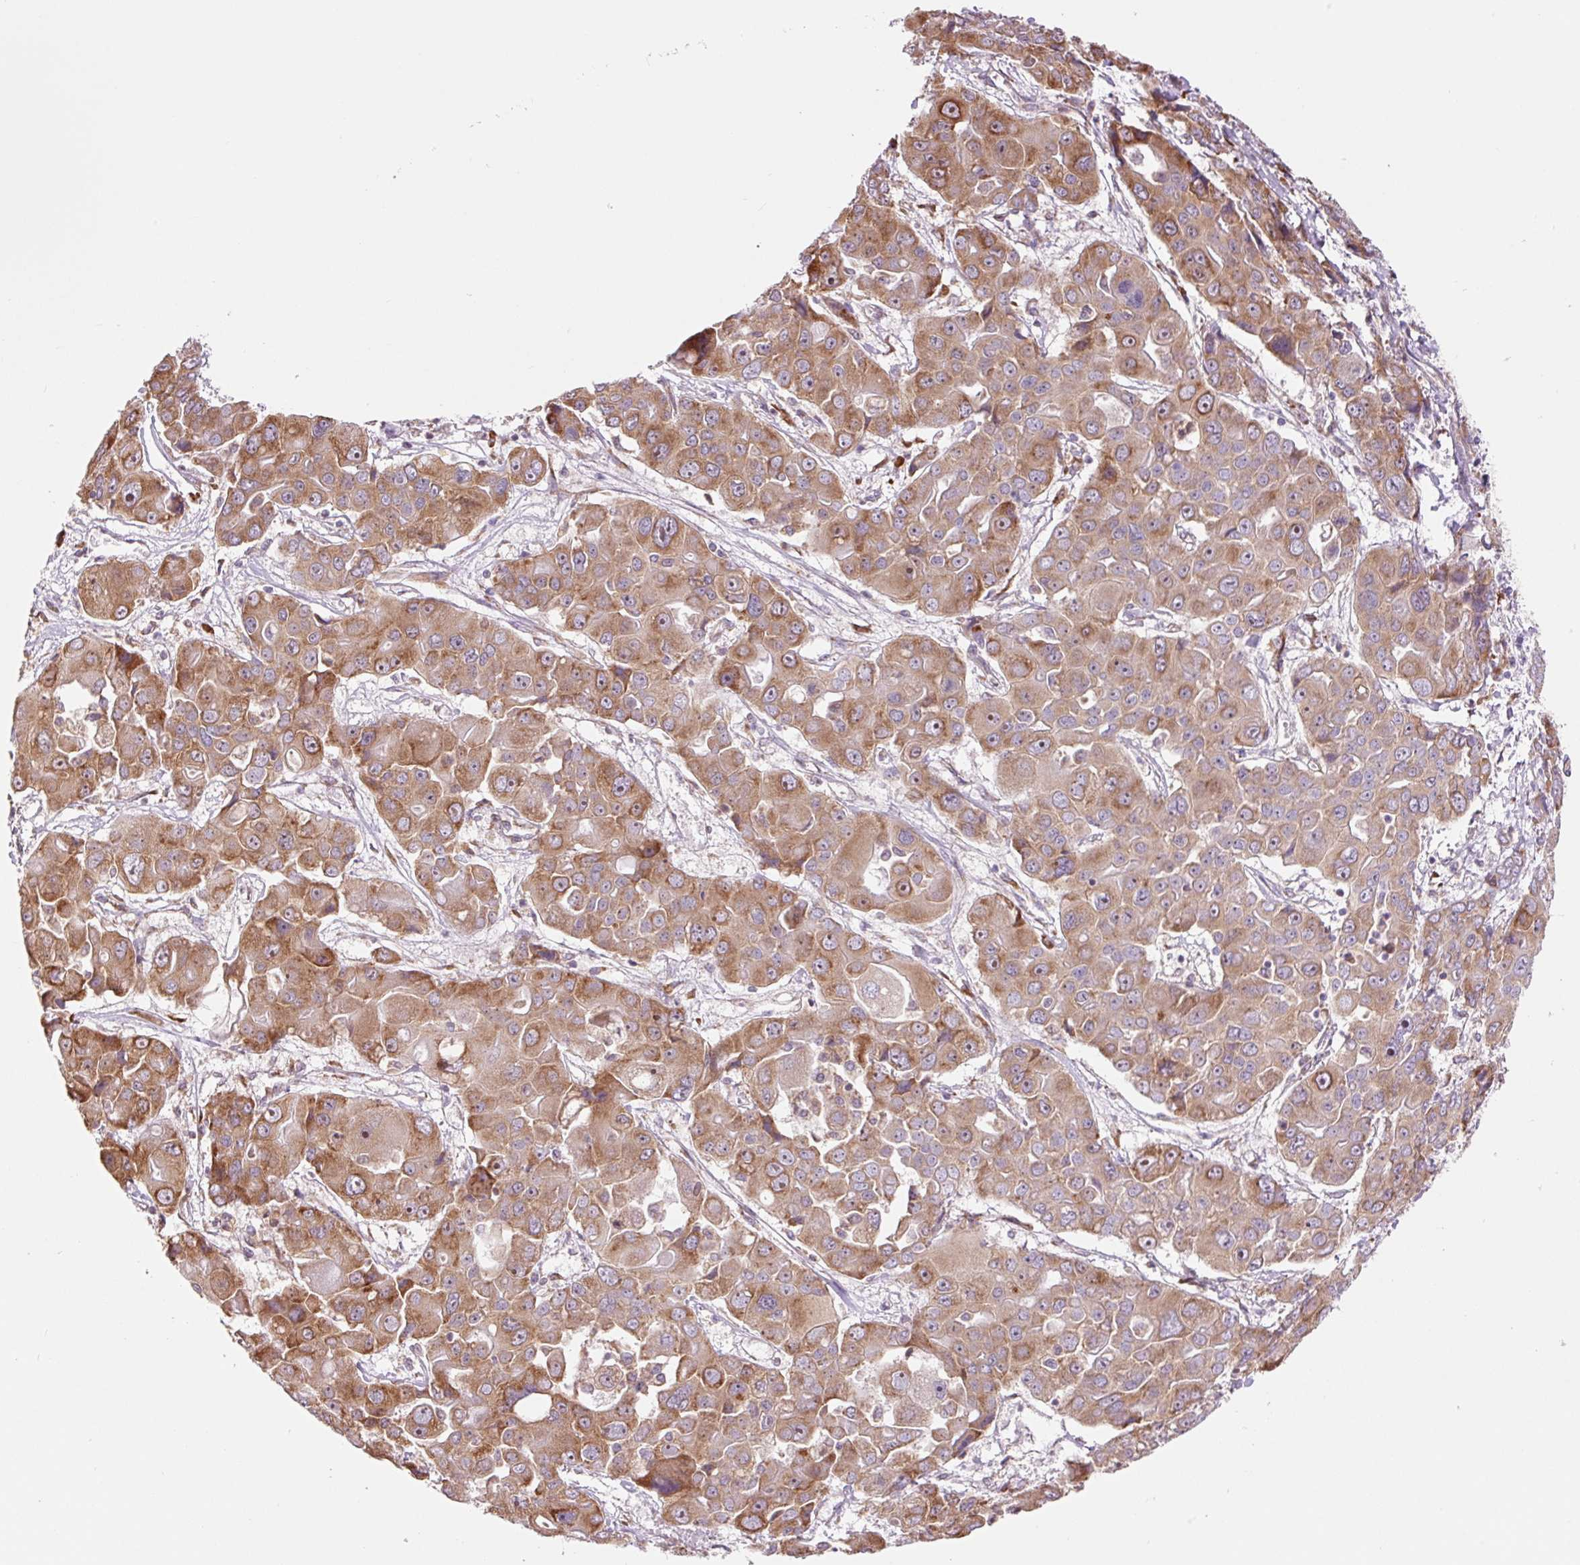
{"staining": {"intensity": "moderate", "quantity": ">75%", "location": "cytoplasmic/membranous"}, "tissue": "liver cancer", "cell_type": "Tumor cells", "image_type": "cancer", "snomed": [{"axis": "morphology", "description": "Cholangiocarcinoma"}, {"axis": "topography", "description": "Liver"}], "caption": "Immunohistochemistry histopathology image of cholangiocarcinoma (liver) stained for a protein (brown), which displays medium levels of moderate cytoplasmic/membranous staining in approximately >75% of tumor cells.", "gene": "RPL41", "patient": {"sex": "male", "age": 67}}